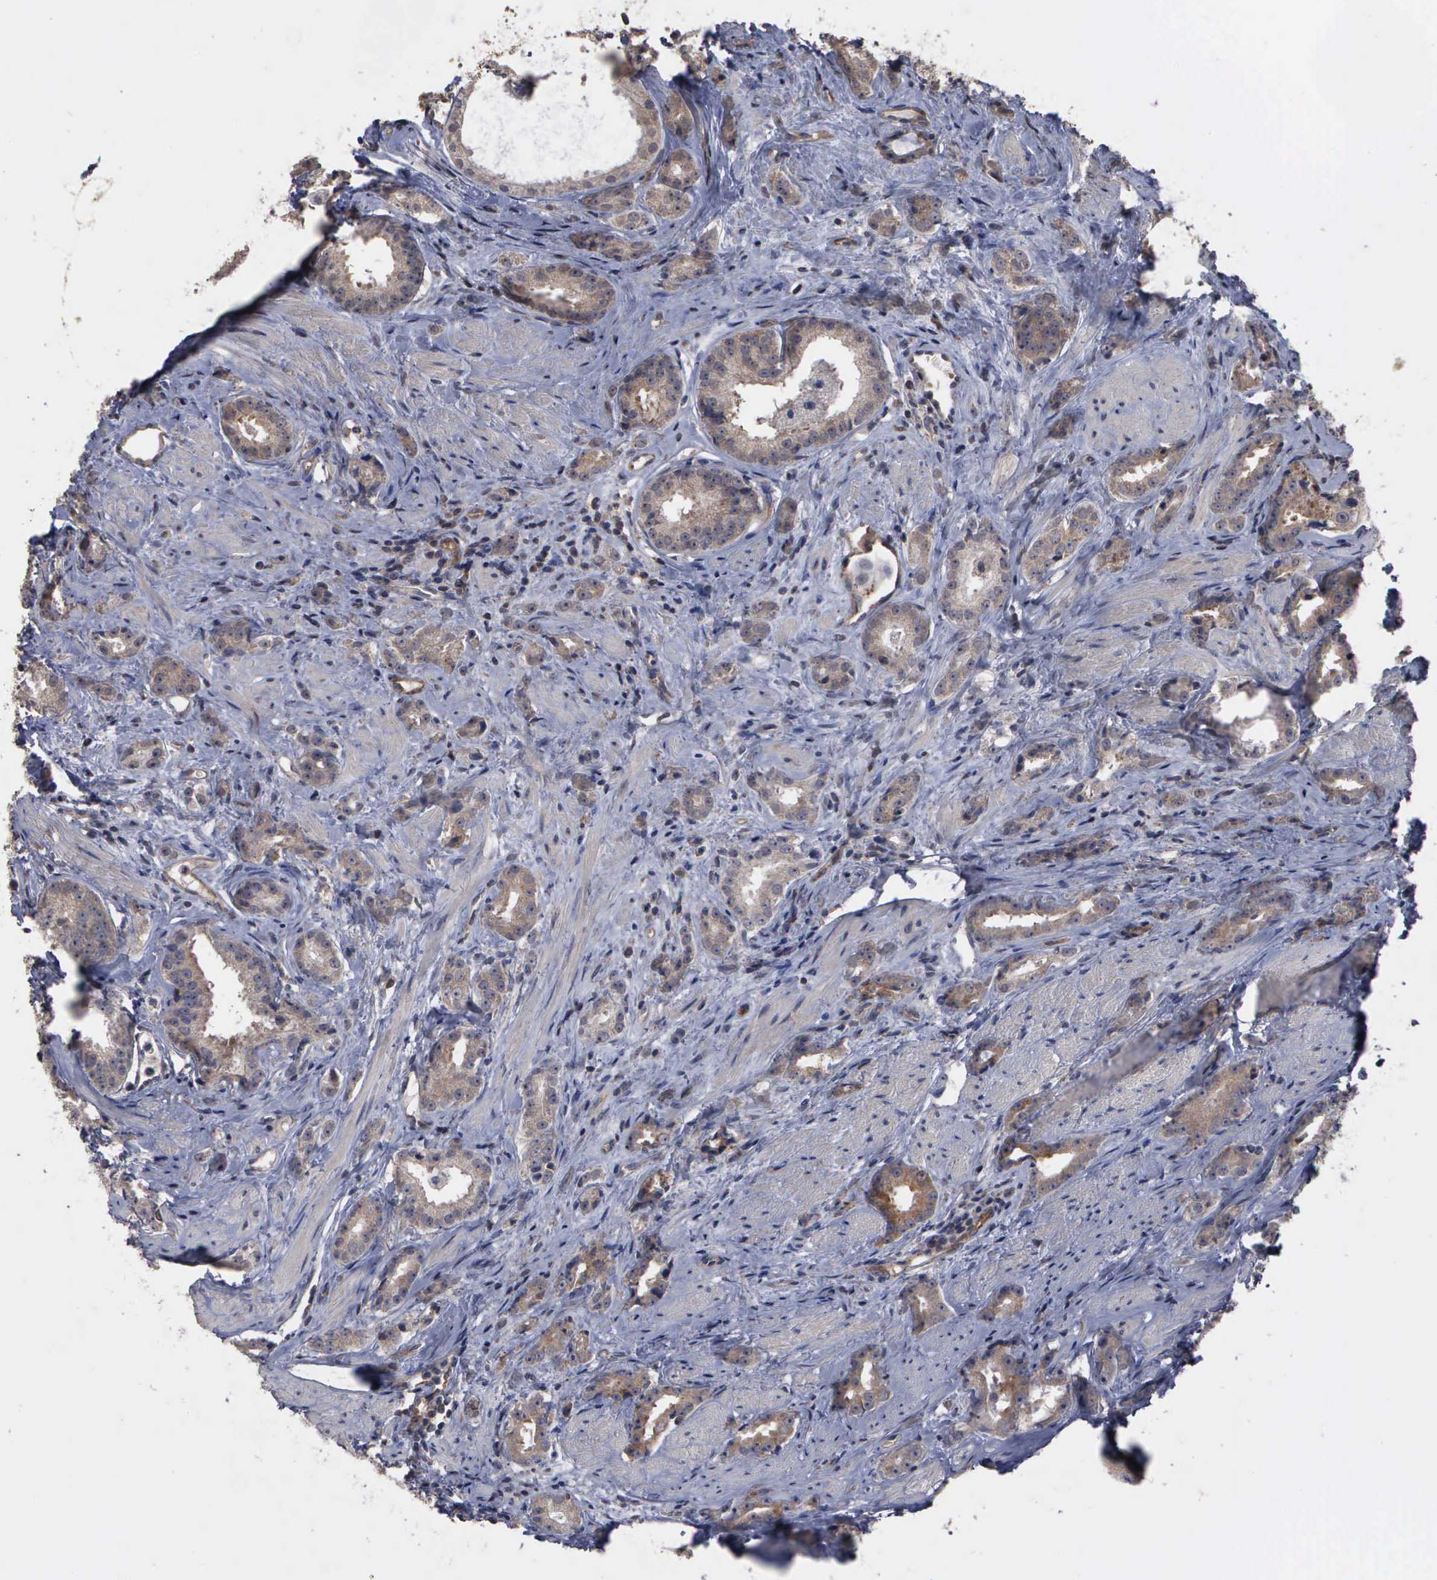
{"staining": {"intensity": "weak", "quantity": "25%-75%", "location": "cytoplasmic/membranous"}, "tissue": "prostate cancer", "cell_type": "Tumor cells", "image_type": "cancer", "snomed": [{"axis": "morphology", "description": "Adenocarcinoma, Medium grade"}, {"axis": "topography", "description": "Prostate"}], "caption": "High-power microscopy captured an immunohistochemistry (IHC) micrograph of prostate cancer, revealing weak cytoplasmic/membranous positivity in approximately 25%-75% of tumor cells.", "gene": "CRKL", "patient": {"sex": "male", "age": 53}}